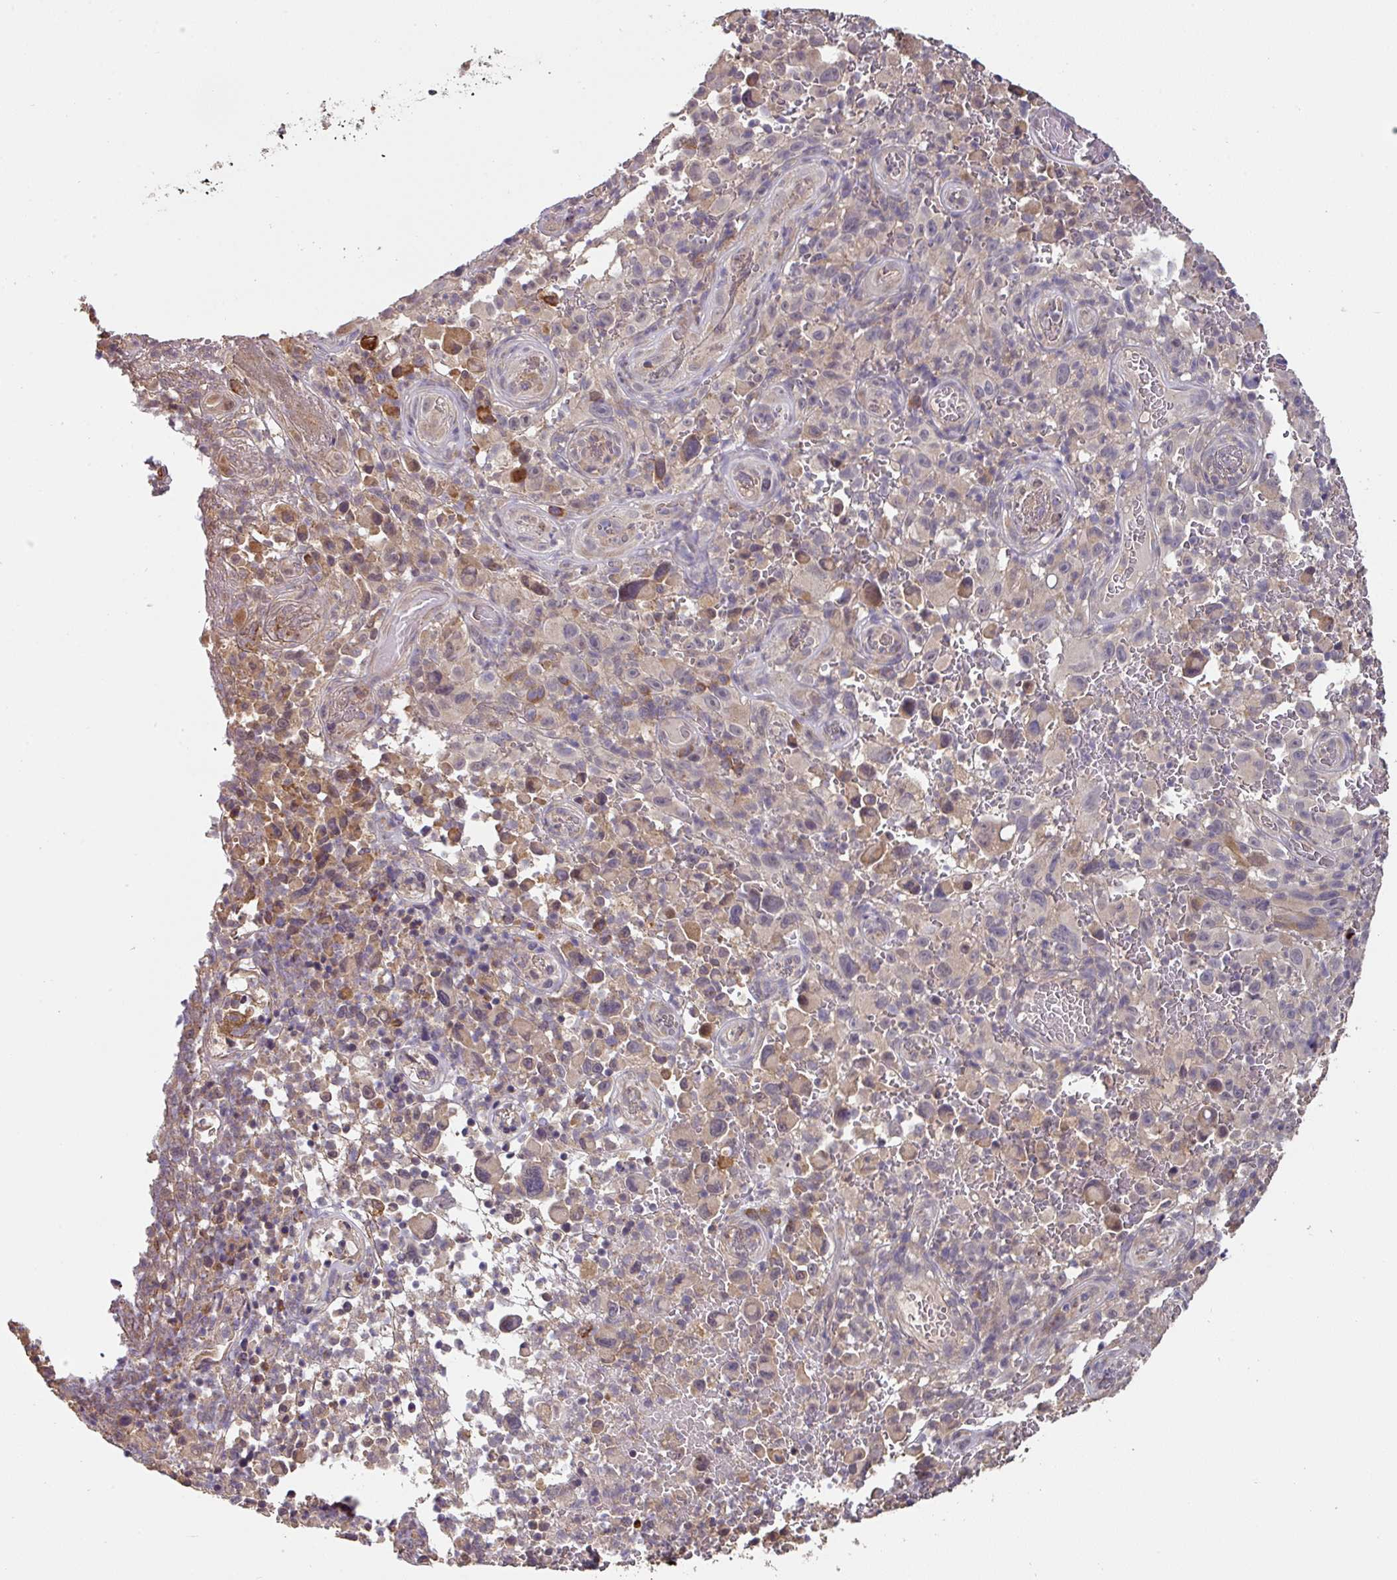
{"staining": {"intensity": "weak", "quantity": "<25%", "location": "cytoplasmic/membranous"}, "tissue": "melanoma", "cell_type": "Tumor cells", "image_type": "cancer", "snomed": [{"axis": "morphology", "description": "Malignant melanoma, NOS"}, {"axis": "topography", "description": "Skin"}], "caption": "Tumor cells are negative for brown protein staining in melanoma.", "gene": "ACVR2B", "patient": {"sex": "female", "age": 82}}